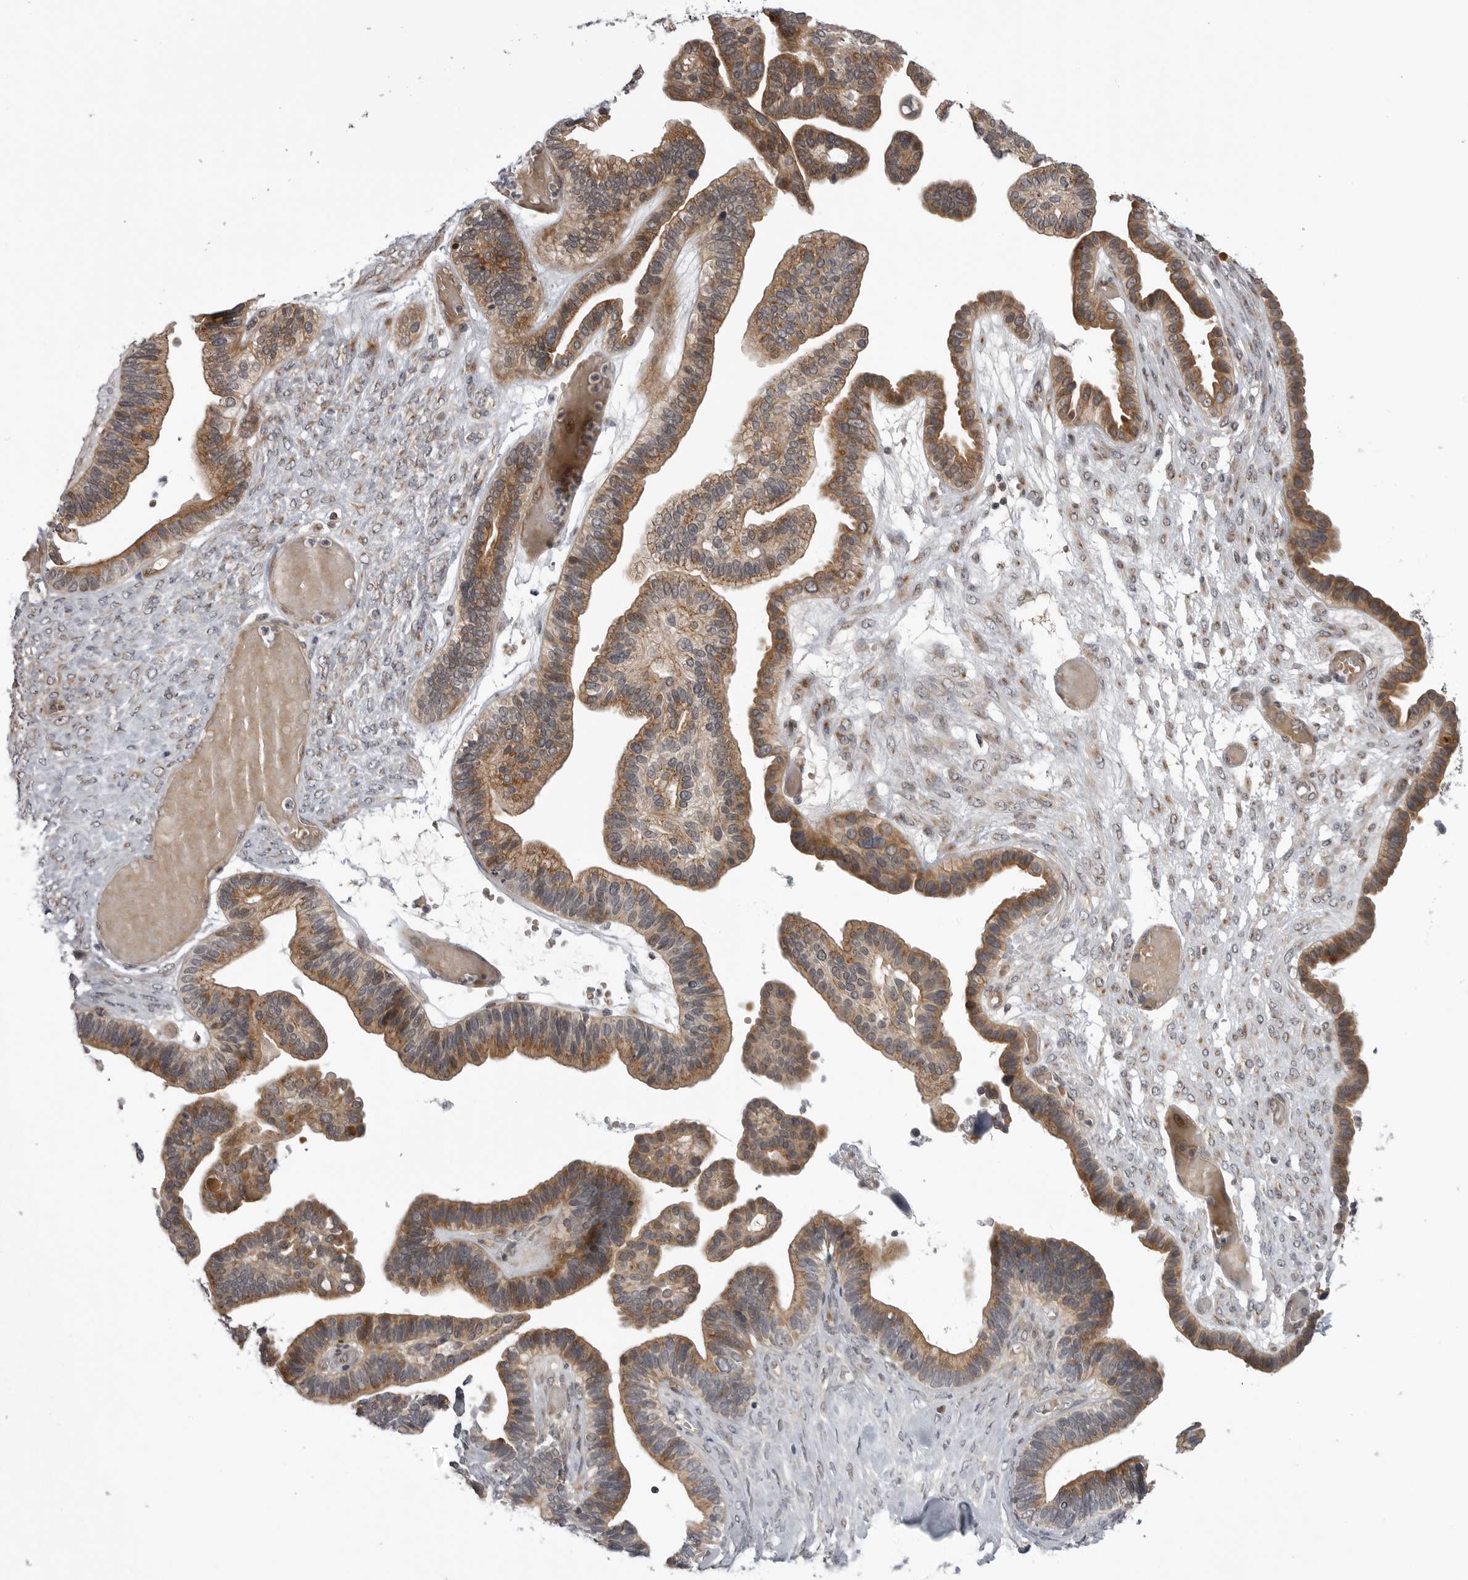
{"staining": {"intensity": "moderate", "quantity": ">75%", "location": "cytoplasmic/membranous"}, "tissue": "ovarian cancer", "cell_type": "Tumor cells", "image_type": "cancer", "snomed": [{"axis": "morphology", "description": "Cystadenocarcinoma, serous, NOS"}, {"axis": "topography", "description": "Ovary"}], "caption": "This histopathology image demonstrates ovarian cancer (serous cystadenocarcinoma) stained with IHC to label a protein in brown. The cytoplasmic/membranous of tumor cells show moderate positivity for the protein. Nuclei are counter-stained blue.", "gene": "LRRC45", "patient": {"sex": "female", "age": 56}}